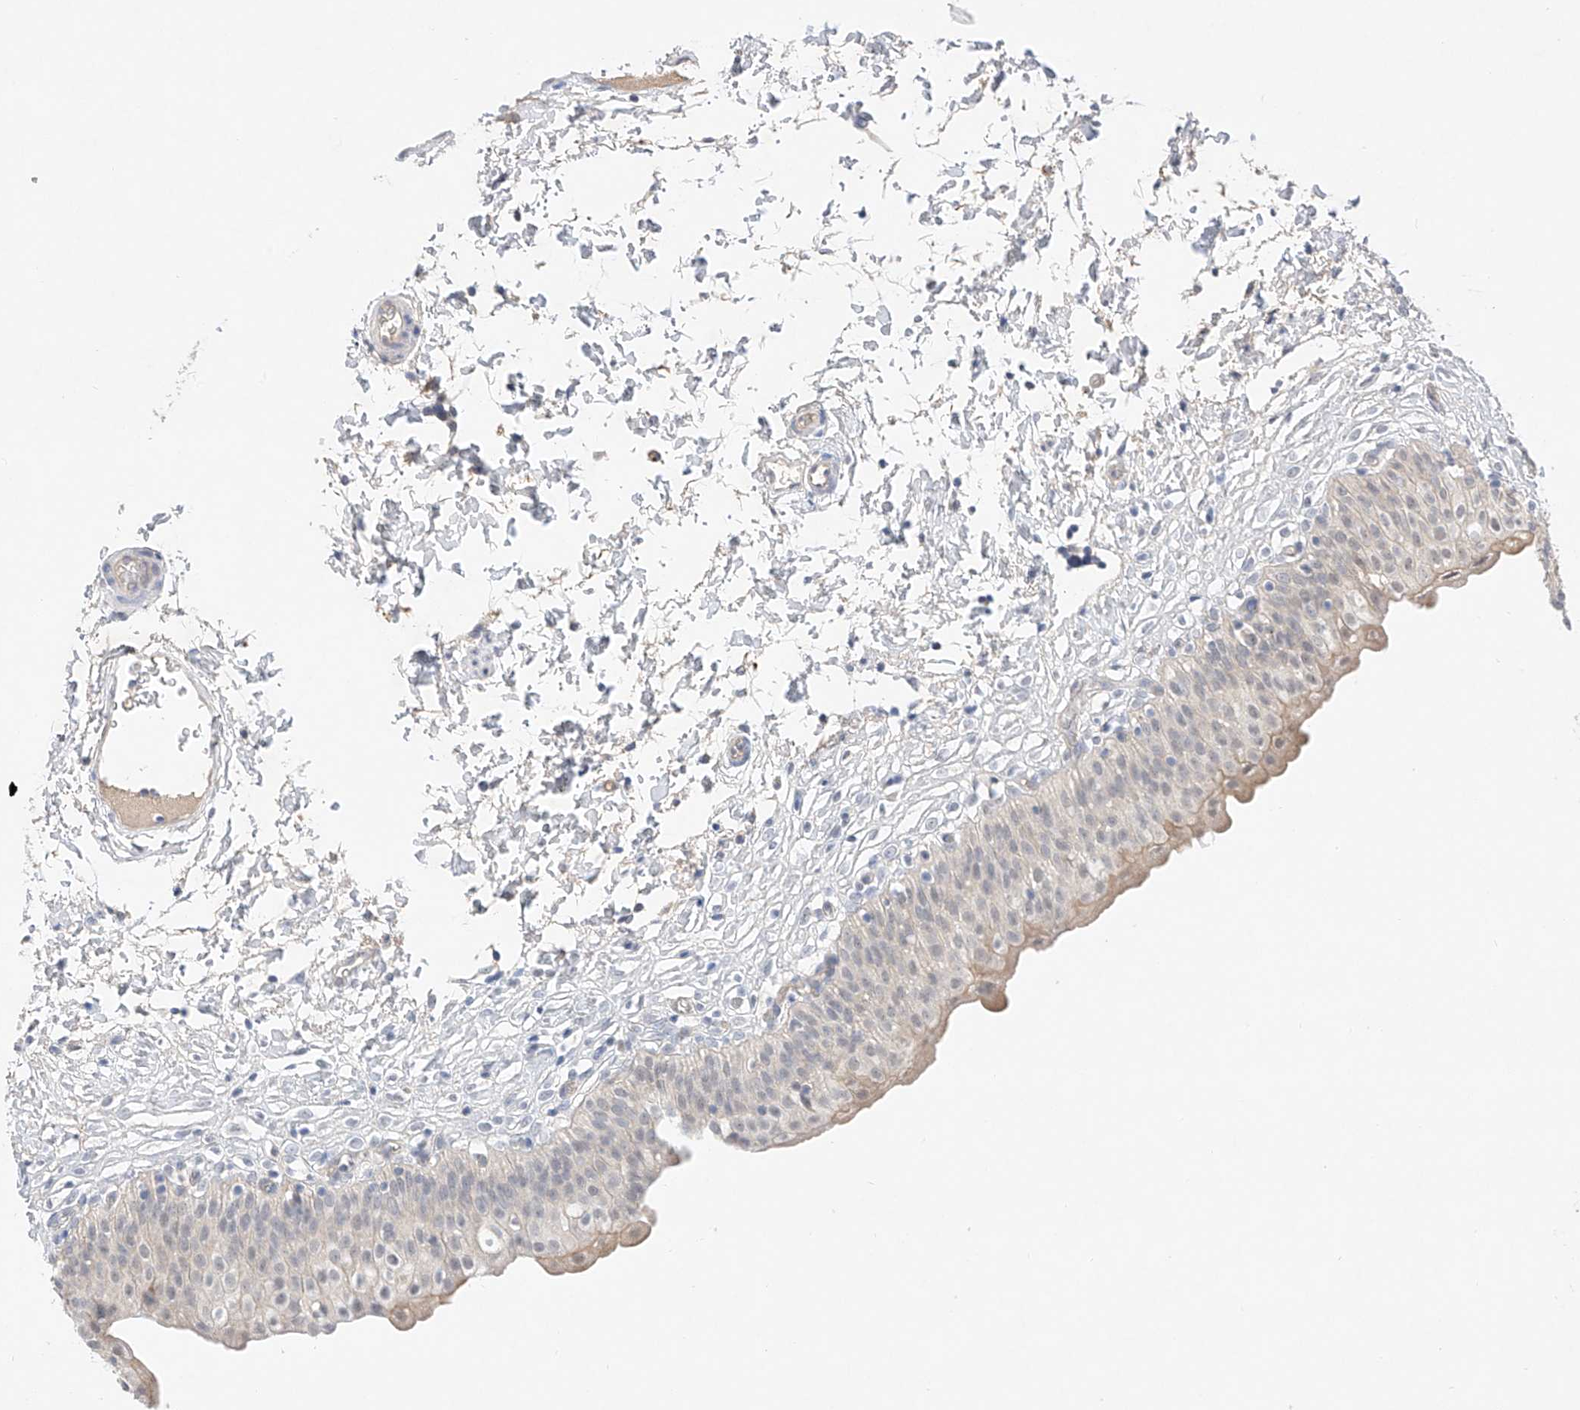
{"staining": {"intensity": "weak", "quantity": "25%-75%", "location": "nuclear"}, "tissue": "urinary bladder", "cell_type": "Urothelial cells", "image_type": "normal", "snomed": [{"axis": "morphology", "description": "Normal tissue, NOS"}, {"axis": "topography", "description": "Urinary bladder"}], "caption": "Protein positivity by immunohistochemistry (IHC) displays weak nuclear positivity in approximately 25%-75% of urothelial cells in unremarkable urinary bladder.", "gene": "IL22RA2", "patient": {"sex": "male", "age": 55}}